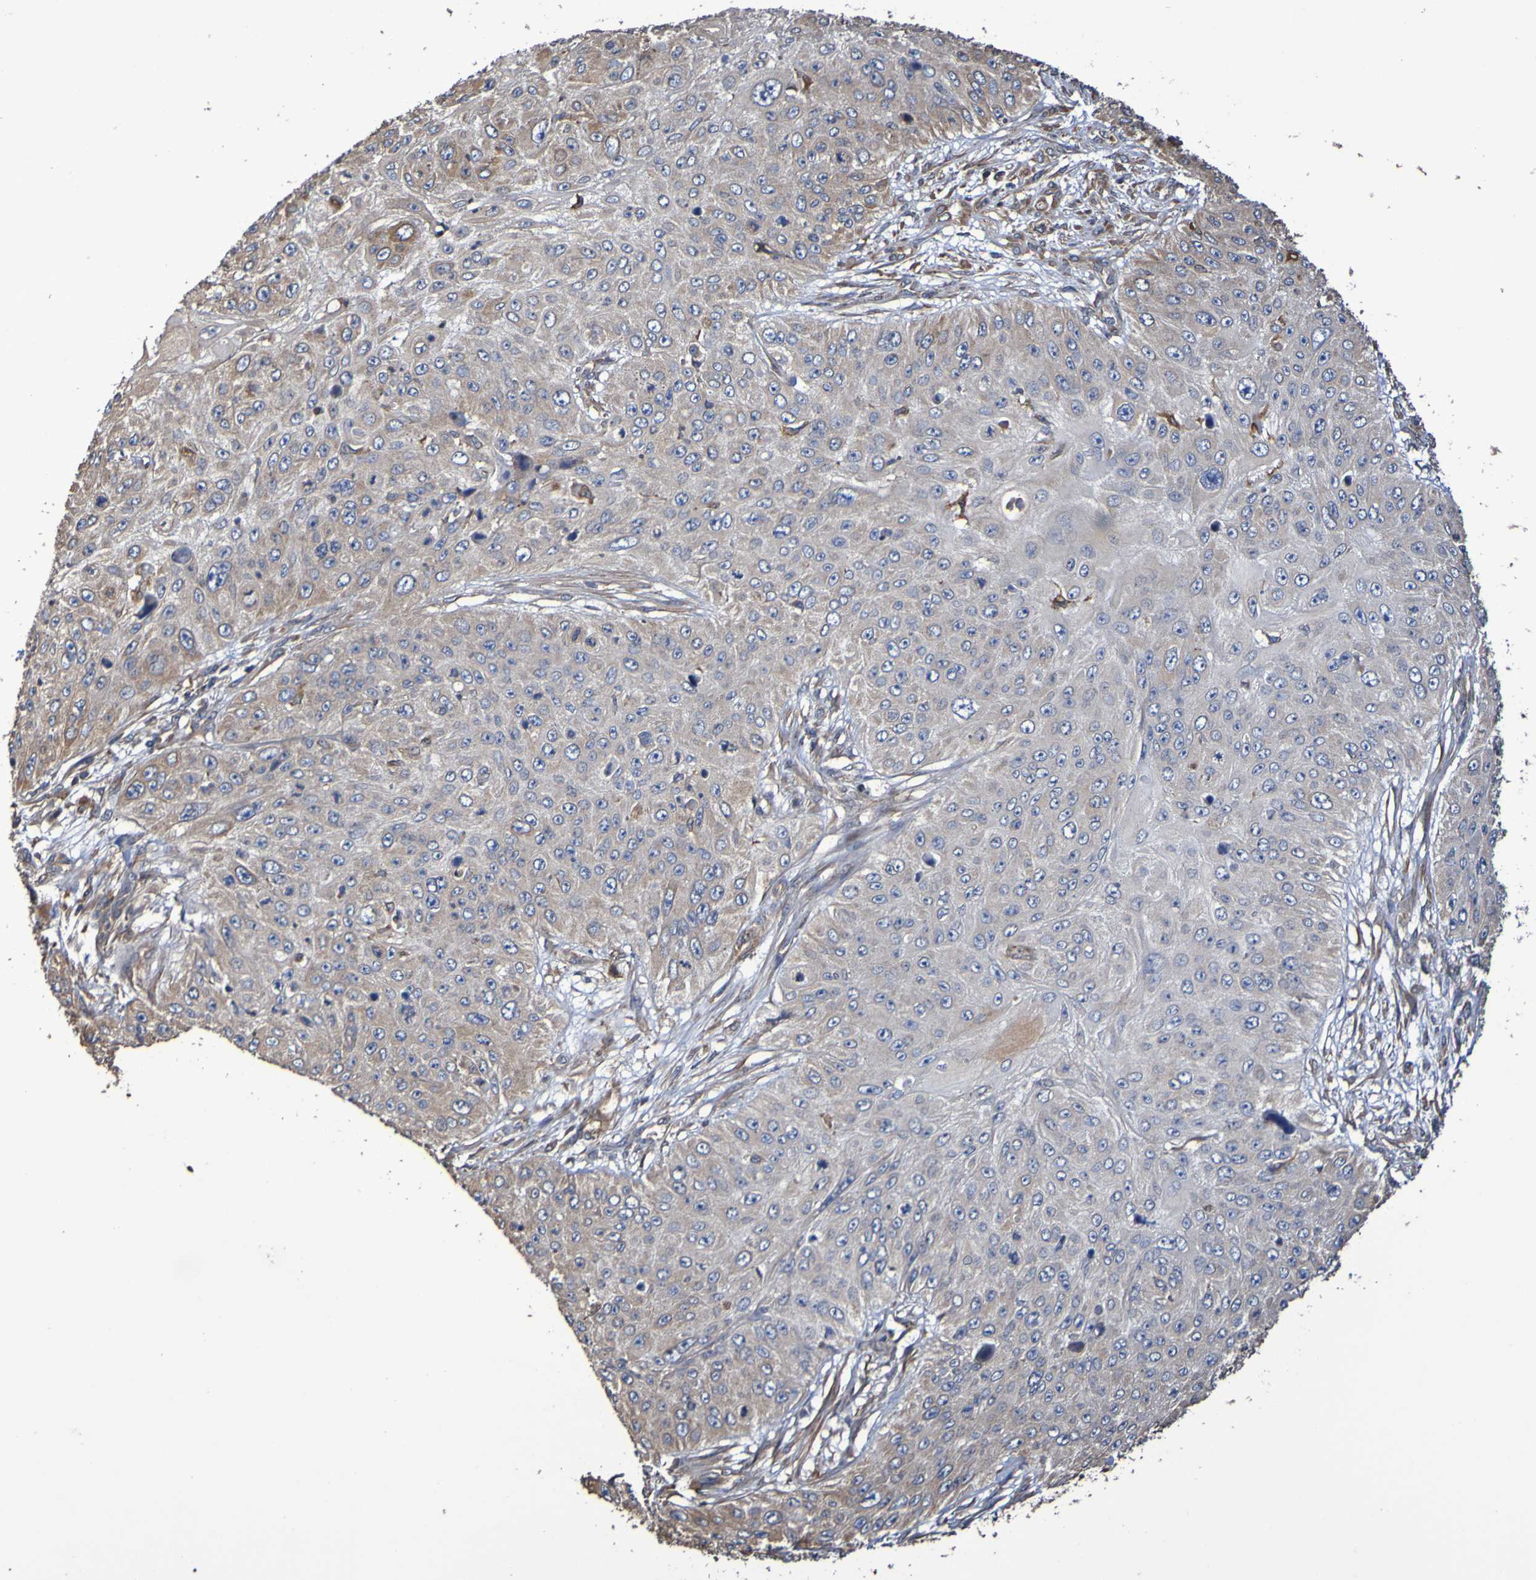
{"staining": {"intensity": "weak", "quantity": "<25%", "location": "cytoplasmic/membranous"}, "tissue": "skin cancer", "cell_type": "Tumor cells", "image_type": "cancer", "snomed": [{"axis": "morphology", "description": "Squamous cell carcinoma, NOS"}, {"axis": "topography", "description": "Skin"}], "caption": "This is an IHC image of skin cancer. There is no staining in tumor cells.", "gene": "RAB11A", "patient": {"sex": "female", "age": 80}}